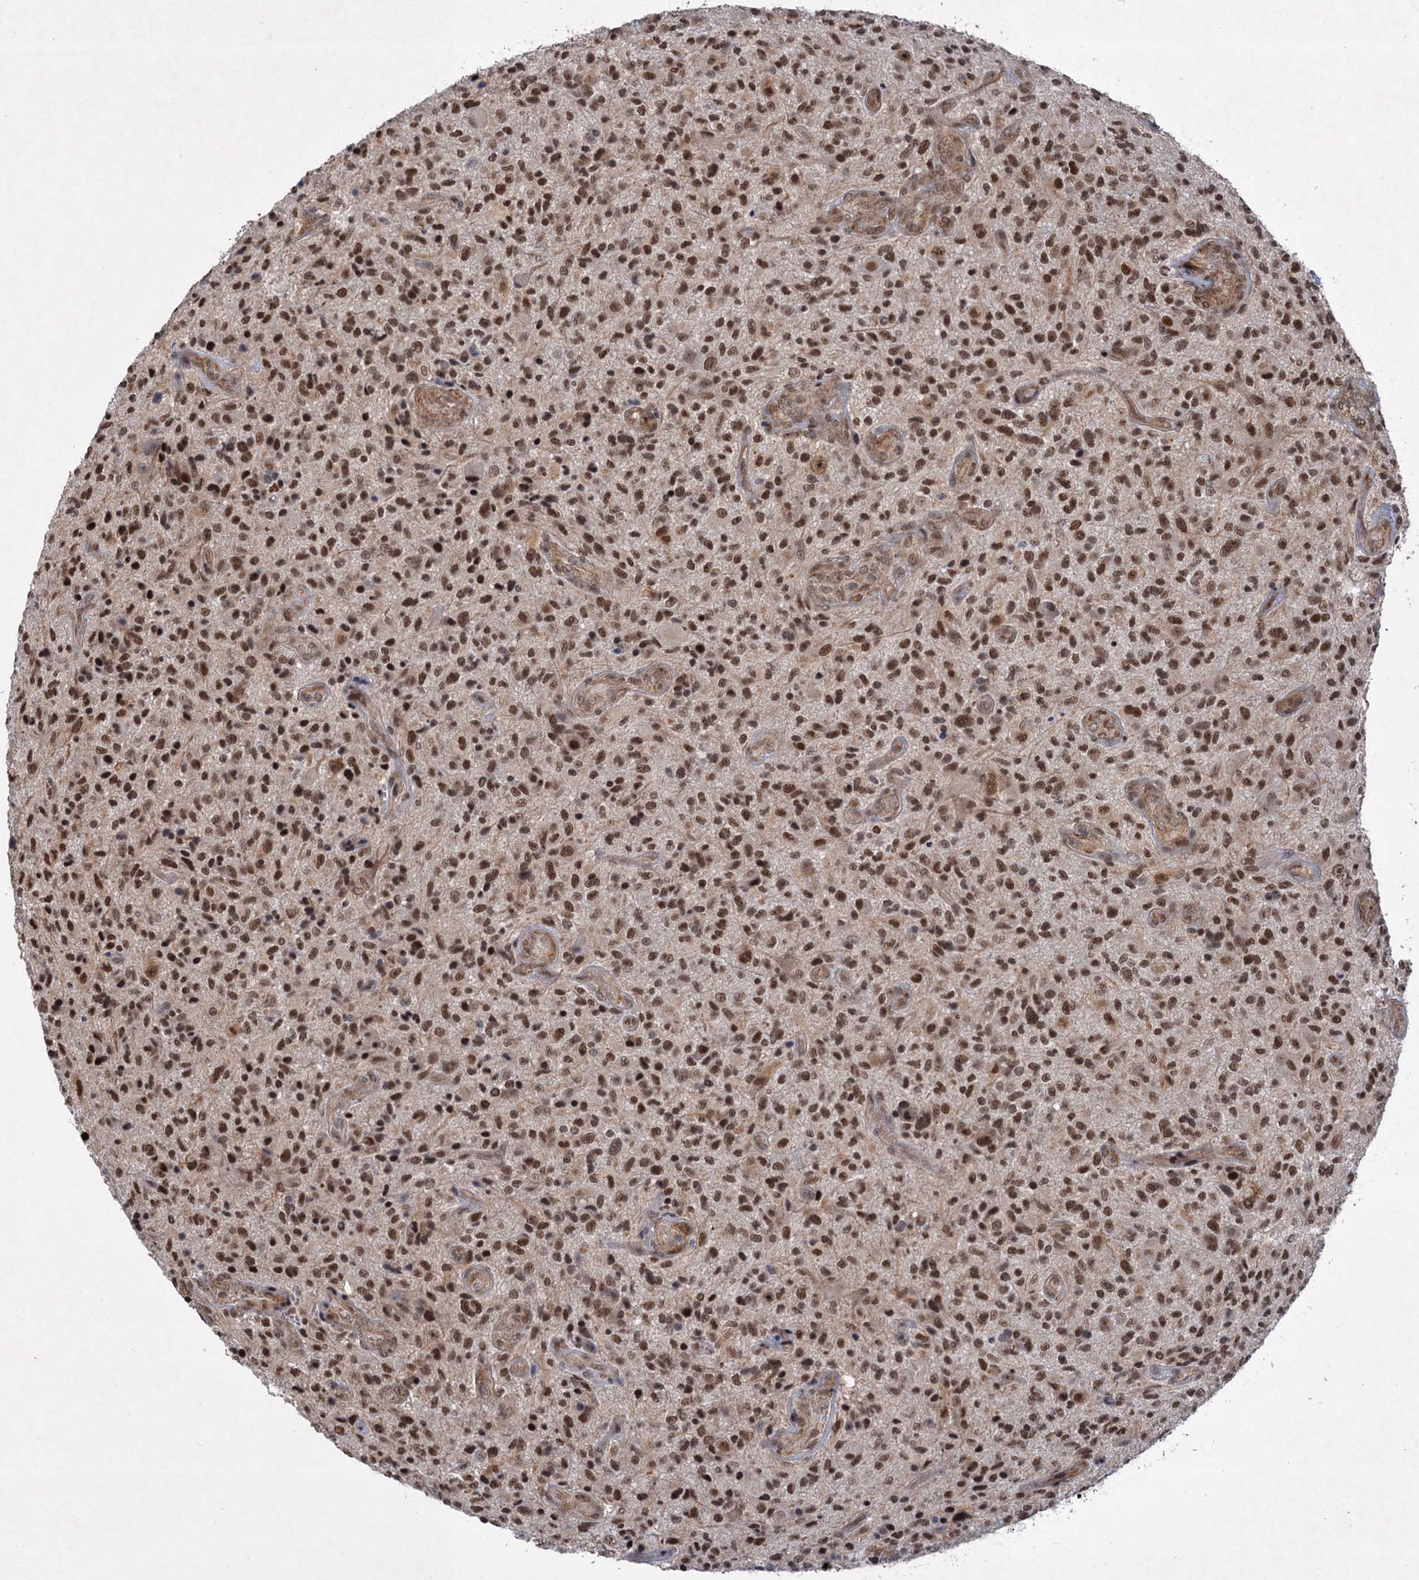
{"staining": {"intensity": "strong", "quantity": ">75%", "location": "nuclear"}, "tissue": "glioma", "cell_type": "Tumor cells", "image_type": "cancer", "snomed": [{"axis": "morphology", "description": "Glioma, malignant, High grade"}, {"axis": "topography", "description": "Brain"}], "caption": "High-grade glioma (malignant) tissue reveals strong nuclear staining in about >75% of tumor cells", "gene": "TTC31", "patient": {"sex": "male", "age": 47}}